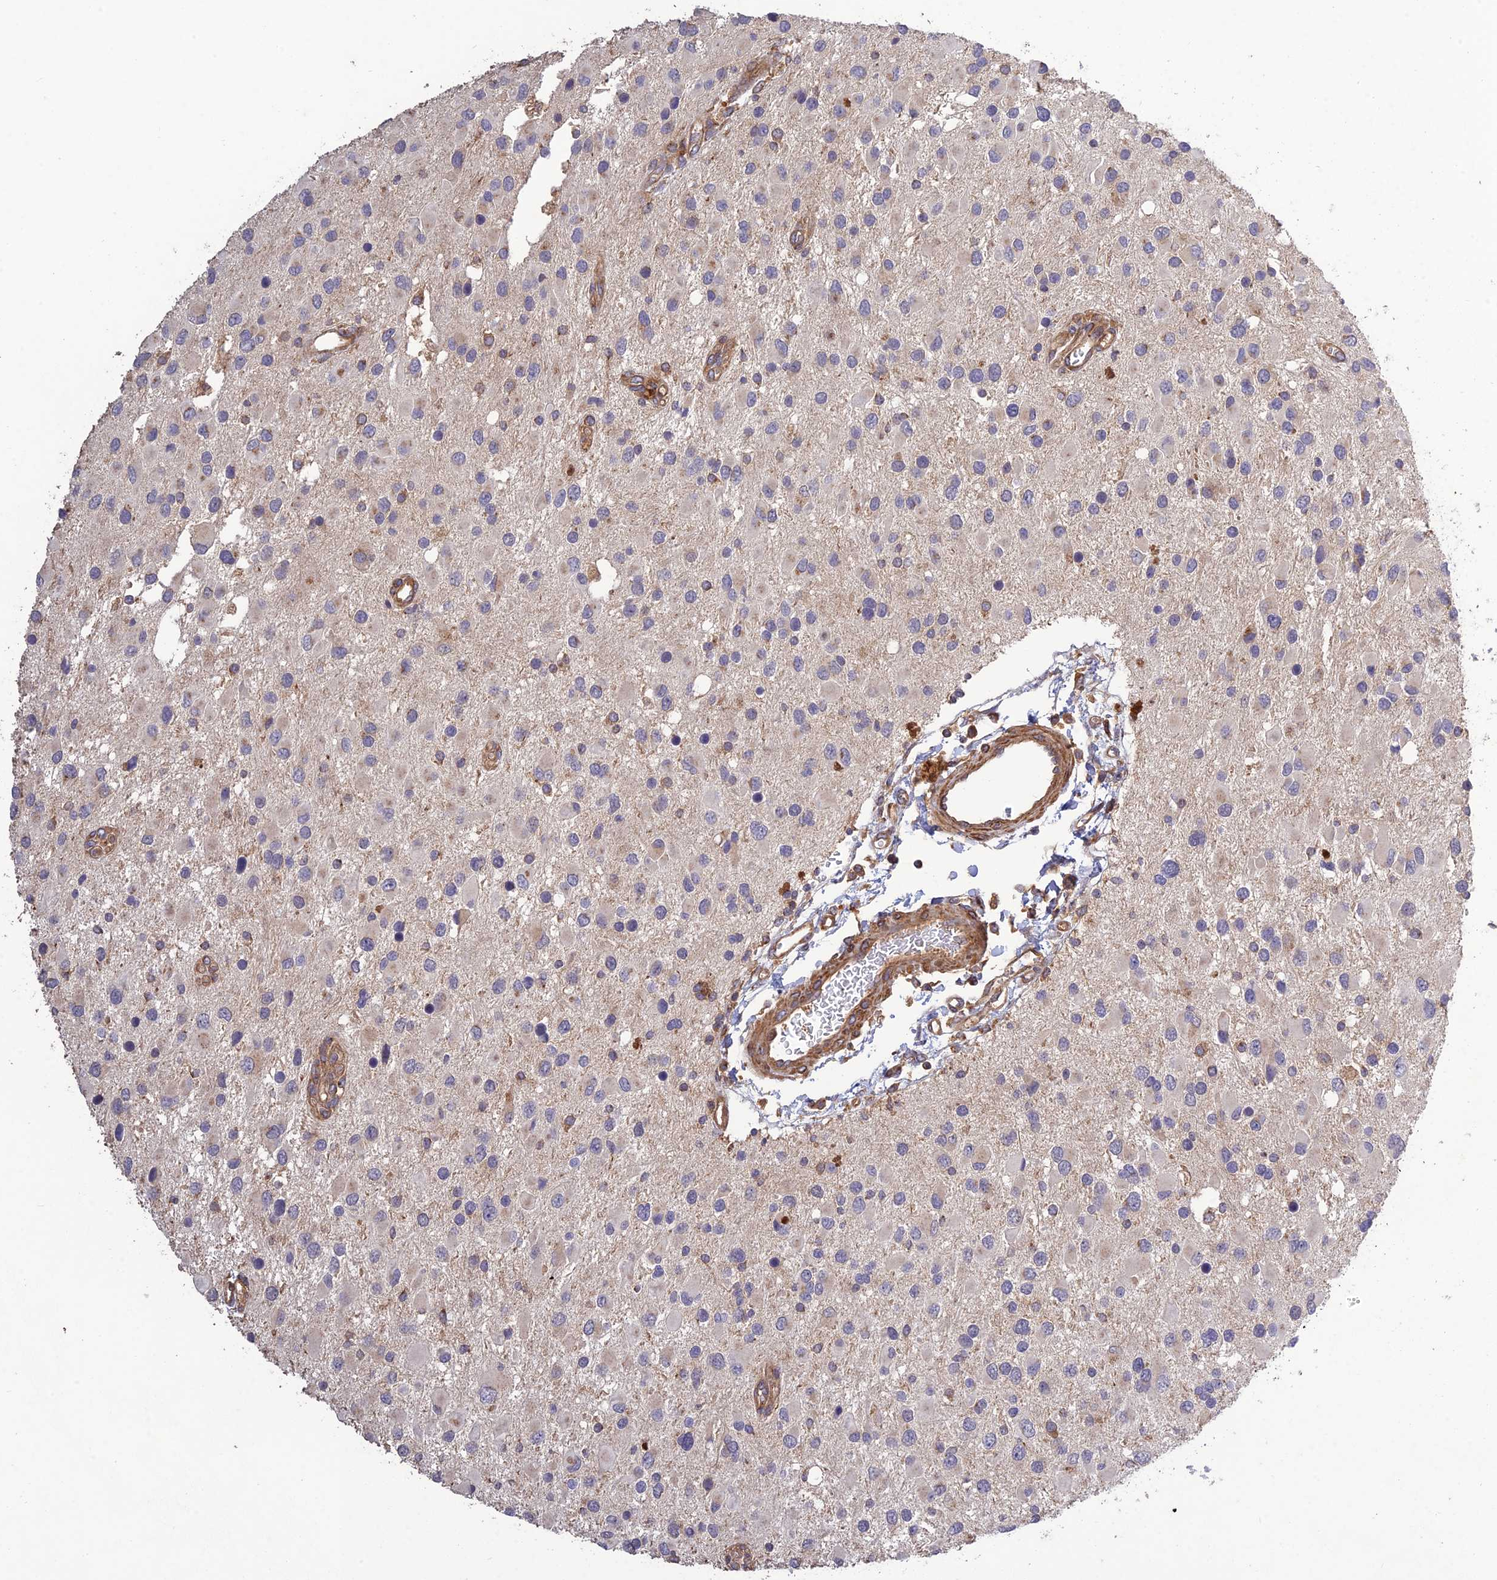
{"staining": {"intensity": "weak", "quantity": "<25%", "location": "cytoplasmic/membranous"}, "tissue": "glioma", "cell_type": "Tumor cells", "image_type": "cancer", "snomed": [{"axis": "morphology", "description": "Glioma, malignant, High grade"}, {"axis": "topography", "description": "Brain"}], "caption": "High-grade glioma (malignant) stained for a protein using IHC shows no positivity tumor cells.", "gene": "TMEM131L", "patient": {"sex": "male", "age": 53}}